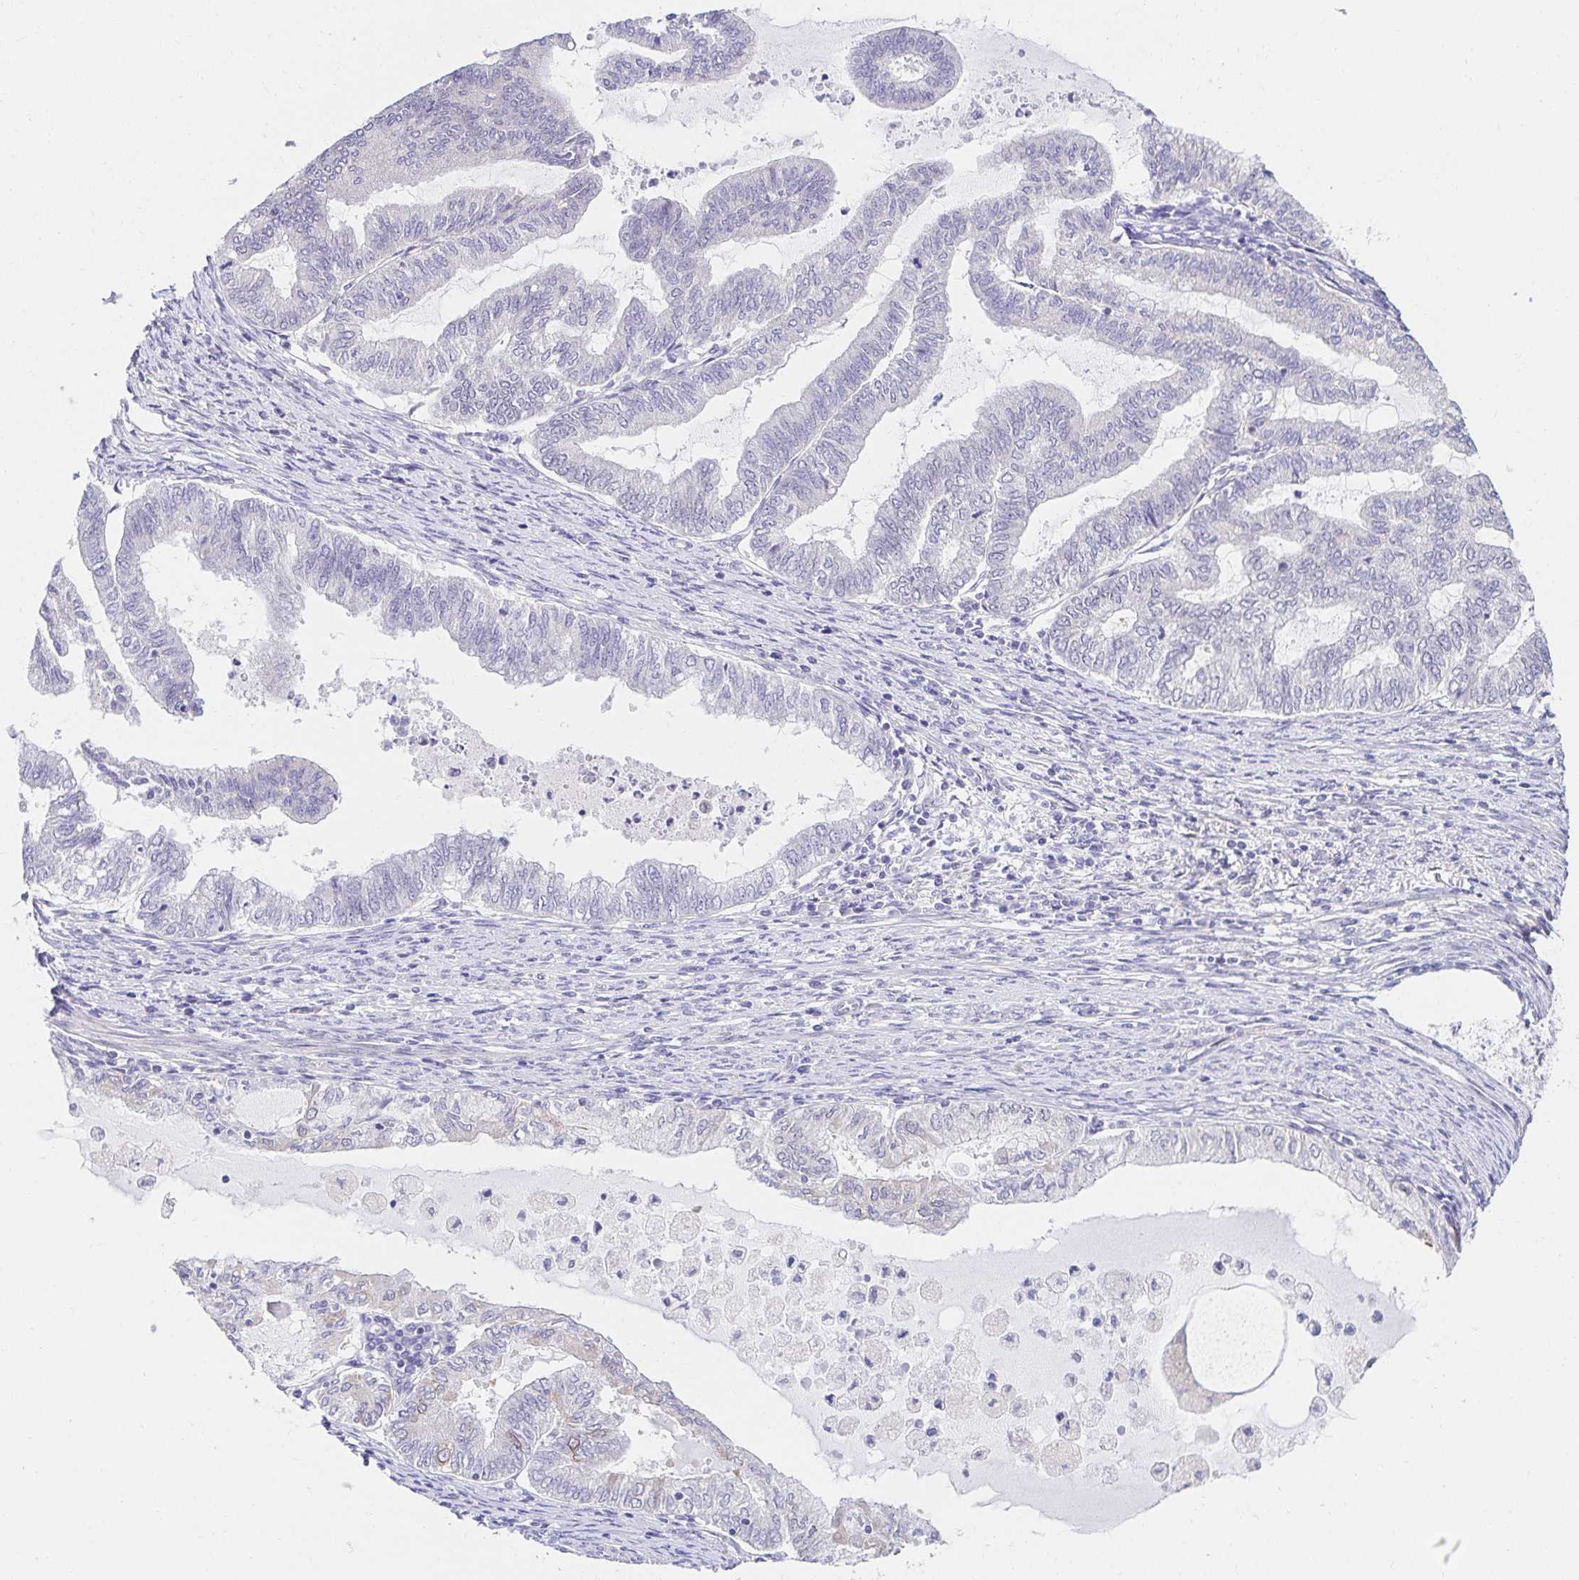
{"staining": {"intensity": "negative", "quantity": "none", "location": "none"}, "tissue": "endometrial cancer", "cell_type": "Tumor cells", "image_type": "cancer", "snomed": [{"axis": "morphology", "description": "Adenocarcinoma, NOS"}, {"axis": "topography", "description": "Endometrium"}], "caption": "A micrograph of endometrial adenocarcinoma stained for a protein demonstrates no brown staining in tumor cells.", "gene": "AKAP14", "patient": {"sex": "female", "age": 79}}